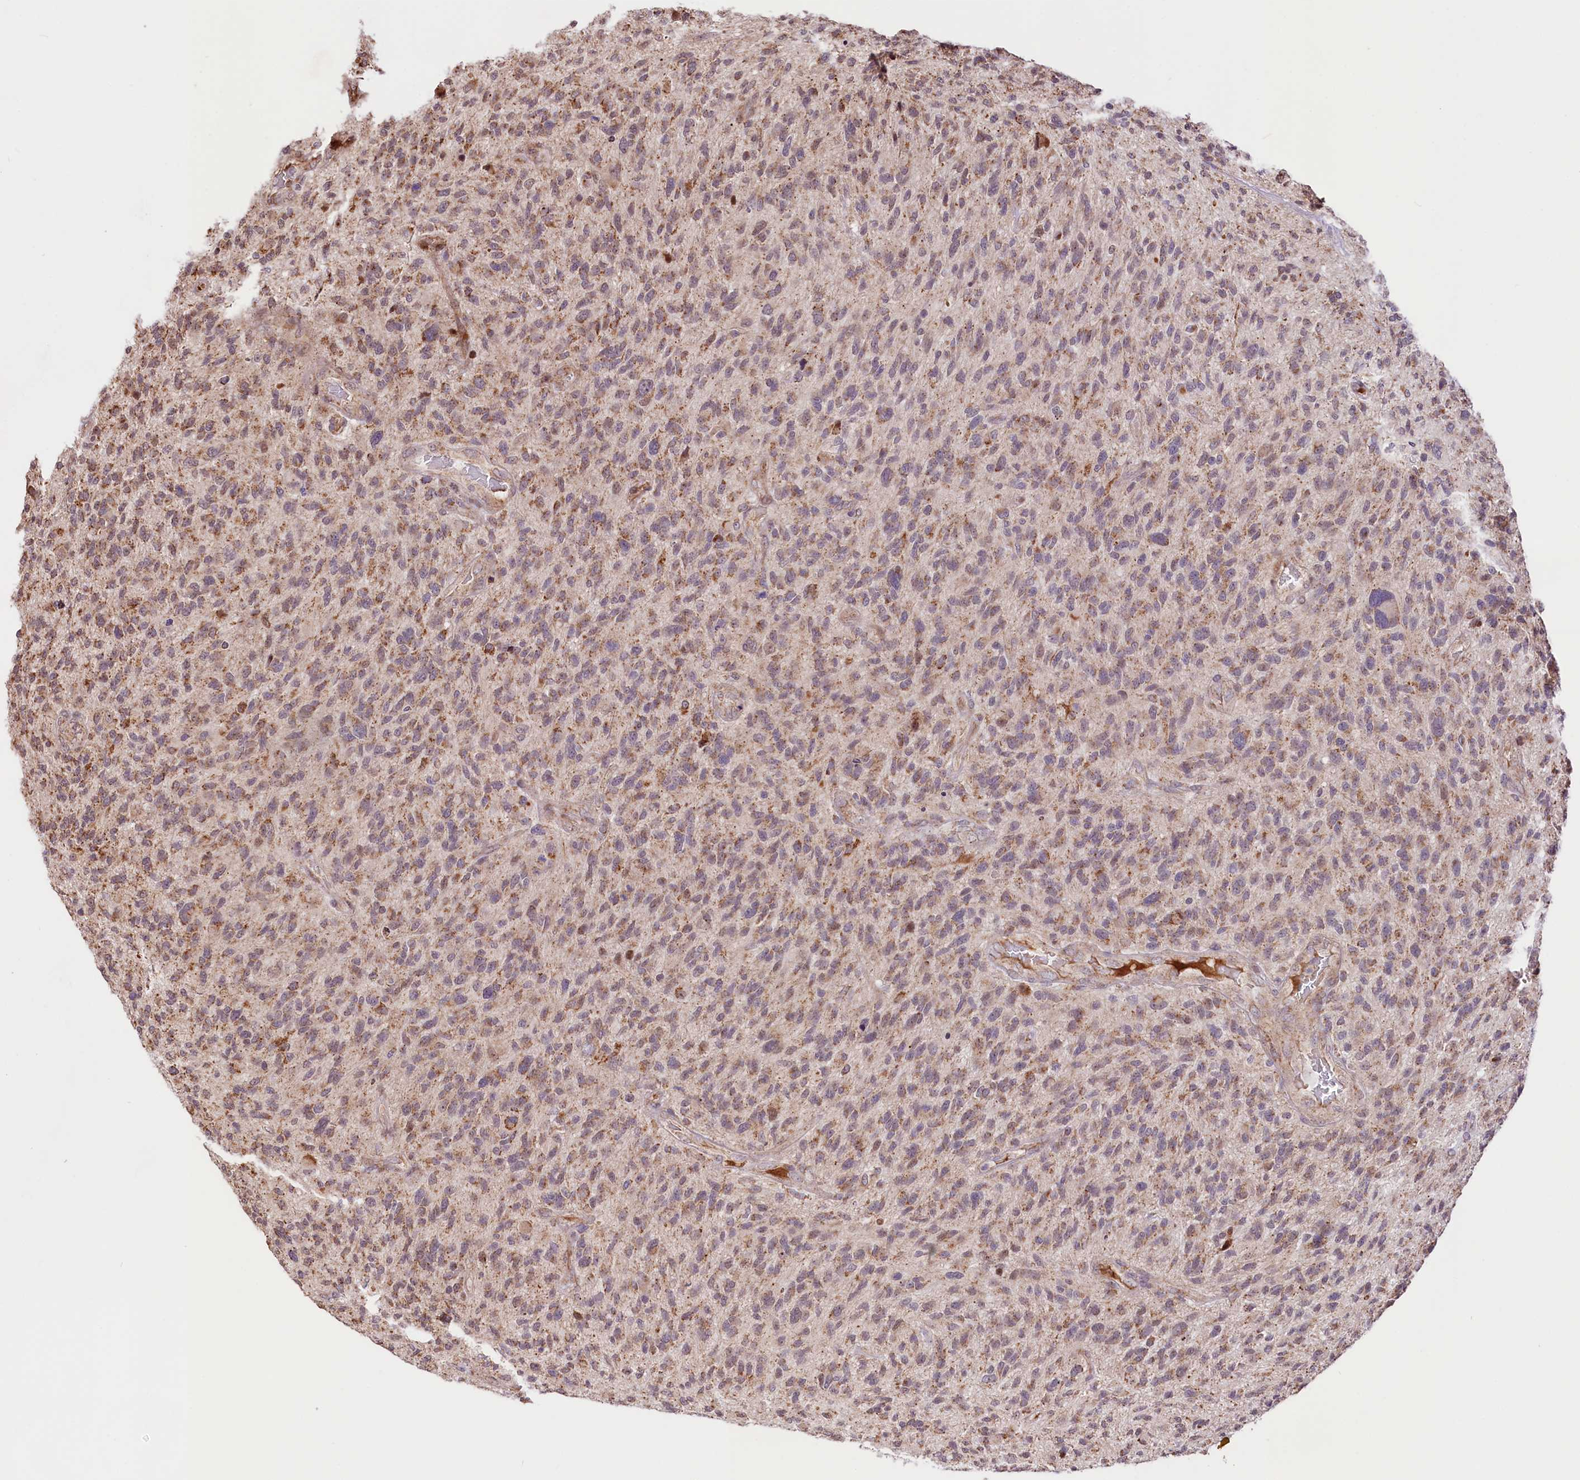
{"staining": {"intensity": "moderate", "quantity": ">75%", "location": "cytoplasmic/membranous"}, "tissue": "glioma", "cell_type": "Tumor cells", "image_type": "cancer", "snomed": [{"axis": "morphology", "description": "Glioma, malignant, High grade"}, {"axis": "topography", "description": "Brain"}], "caption": "Glioma was stained to show a protein in brown. There is medium levels of moderate cytoplasmic/membranous staining in about >75% of tumor cells.", "gene": "ST7", "patient": {"sex": "male", "age": 47}}